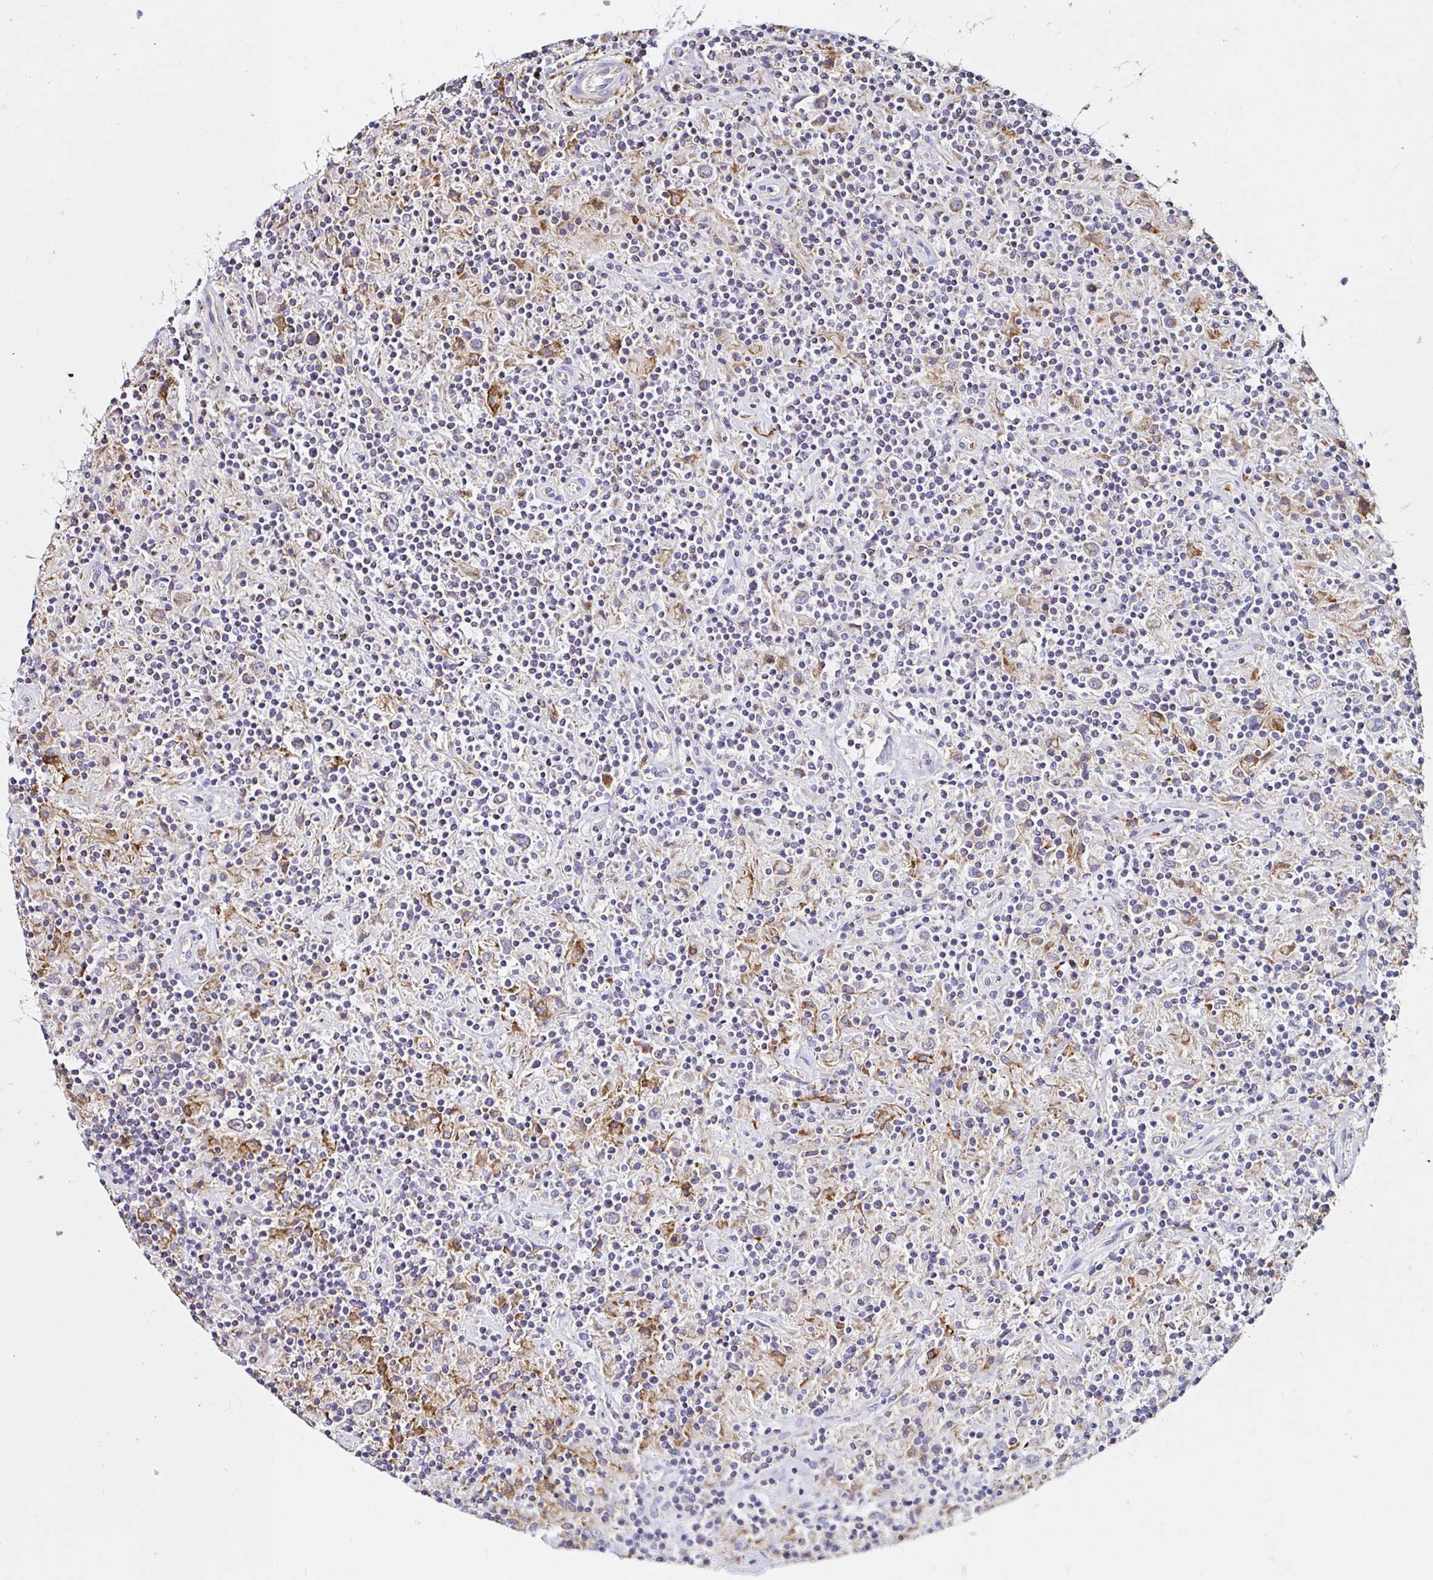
{"staining": {"intensity": "weak", "quantity": "25%-75%", "location": "cytoplasmic/membranous"}, "tissue": "lymphoma", "cell_type": "Tumor cells", "image_type": "cancer", "snomed": [{"axis": "morphology", "description": "Hodgkin's disease, NOS"}, {"axis": "topography", "description": "Lymph node"}], "caption": "The image displays a brown stain indicating the presence of a protein in the cytoplasmic/membranous of tumor cells in lymphoma.", "gene": "MSR1", "patient": {"sex": "male", "age": 70}}